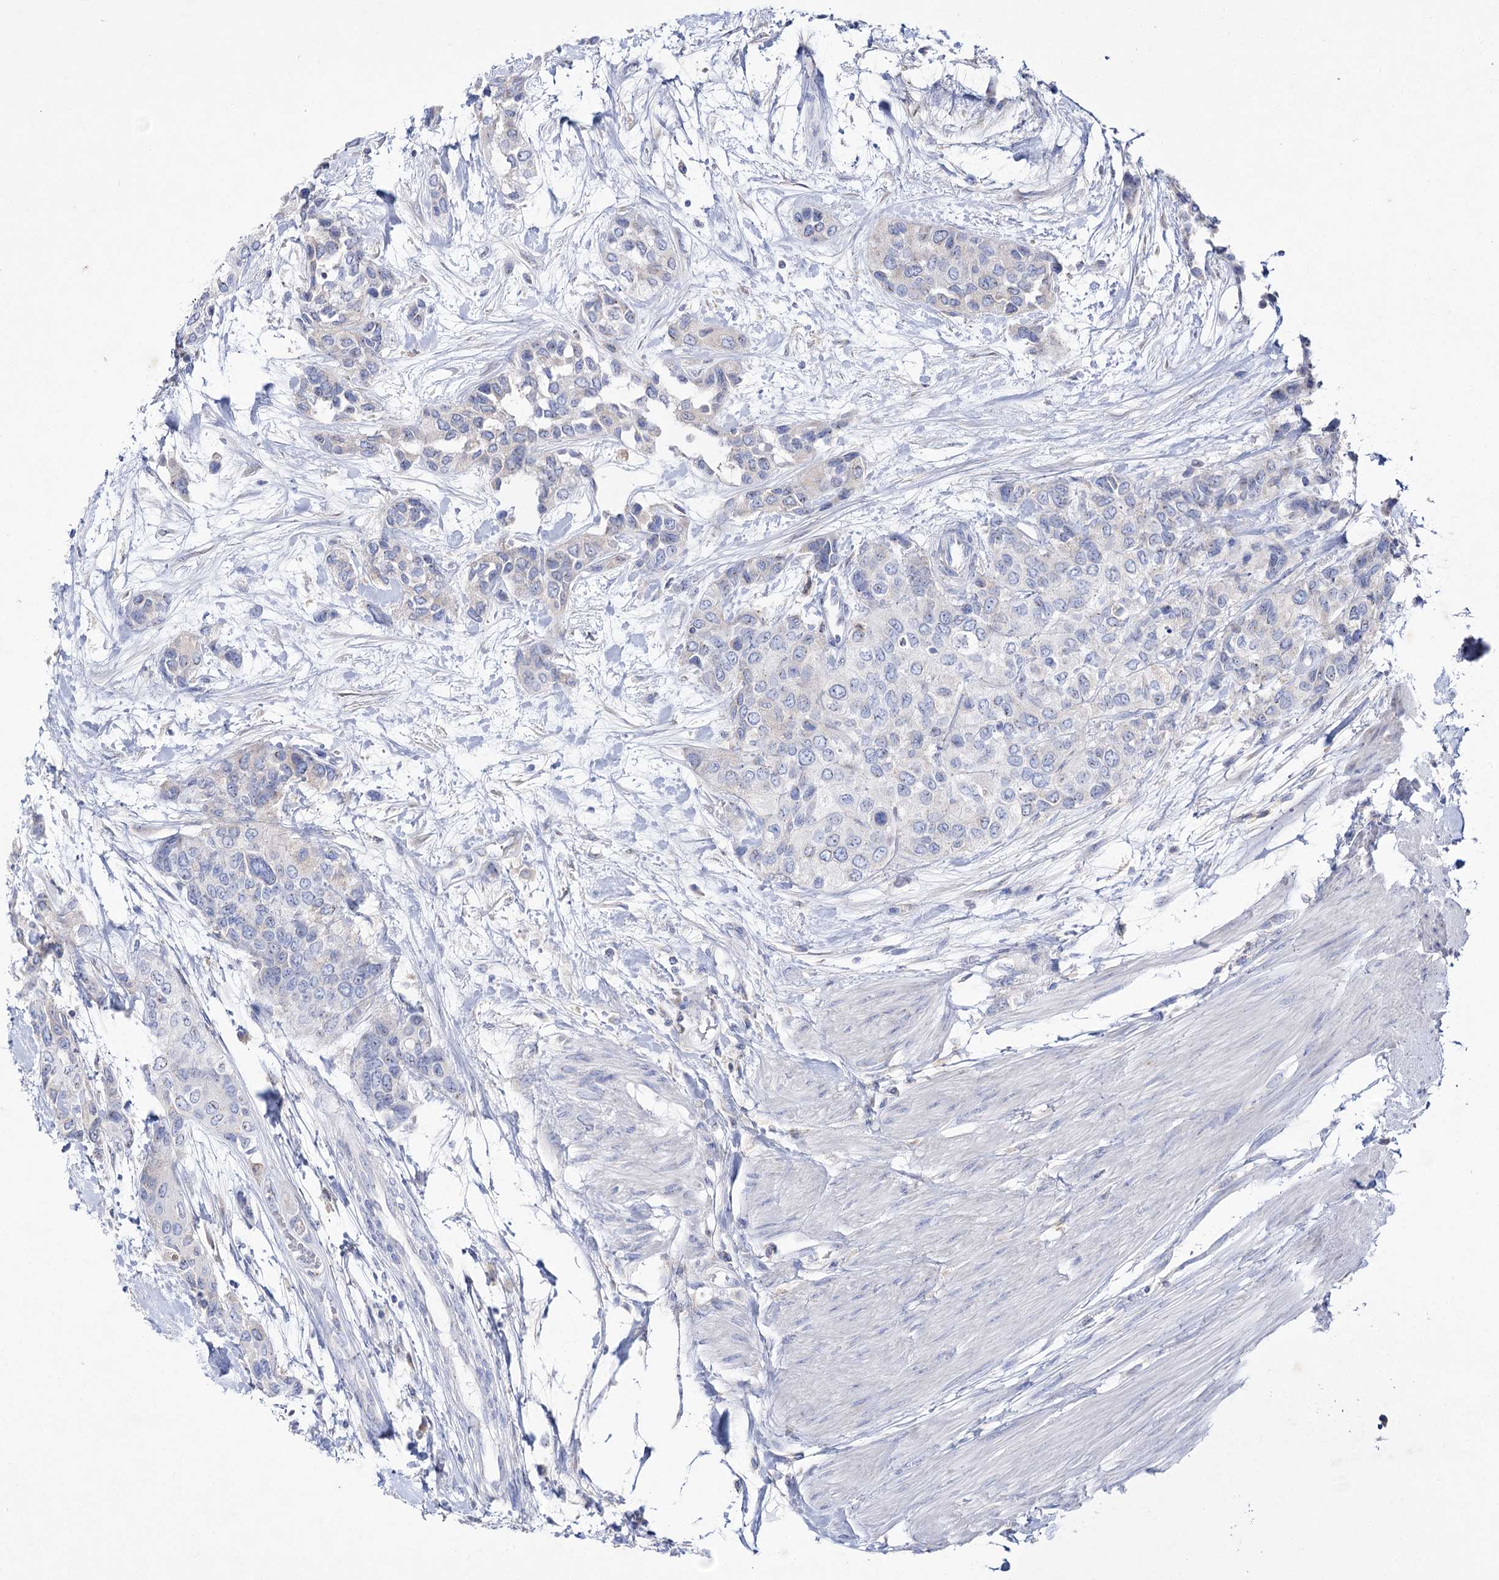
{"staining": {"intensity": "negative", "quantity": "none", "location": "none"}, "tissue": "urothelial cancer", "cell_type": "Tumor cells", "image_type": "cancer", "snomed": [{"axis": "morphology", "description": "Normal tissue, NOS"}, {"axis": "morphology", "description": "Urothelial carcinoma, High grade"}, {"axis": "topography", "description": "Vascular tissue"}, {"axis": "topography", "description": "Urinary bladder"}], "caption": "A high-resolution image shows immunohistochemistry staining of urothelial carcinoma (high-grade), which exhibits no significant staining in tumor cells.", "gene": "NAGLU", "patient": {"sex": "female", "age": 56}}